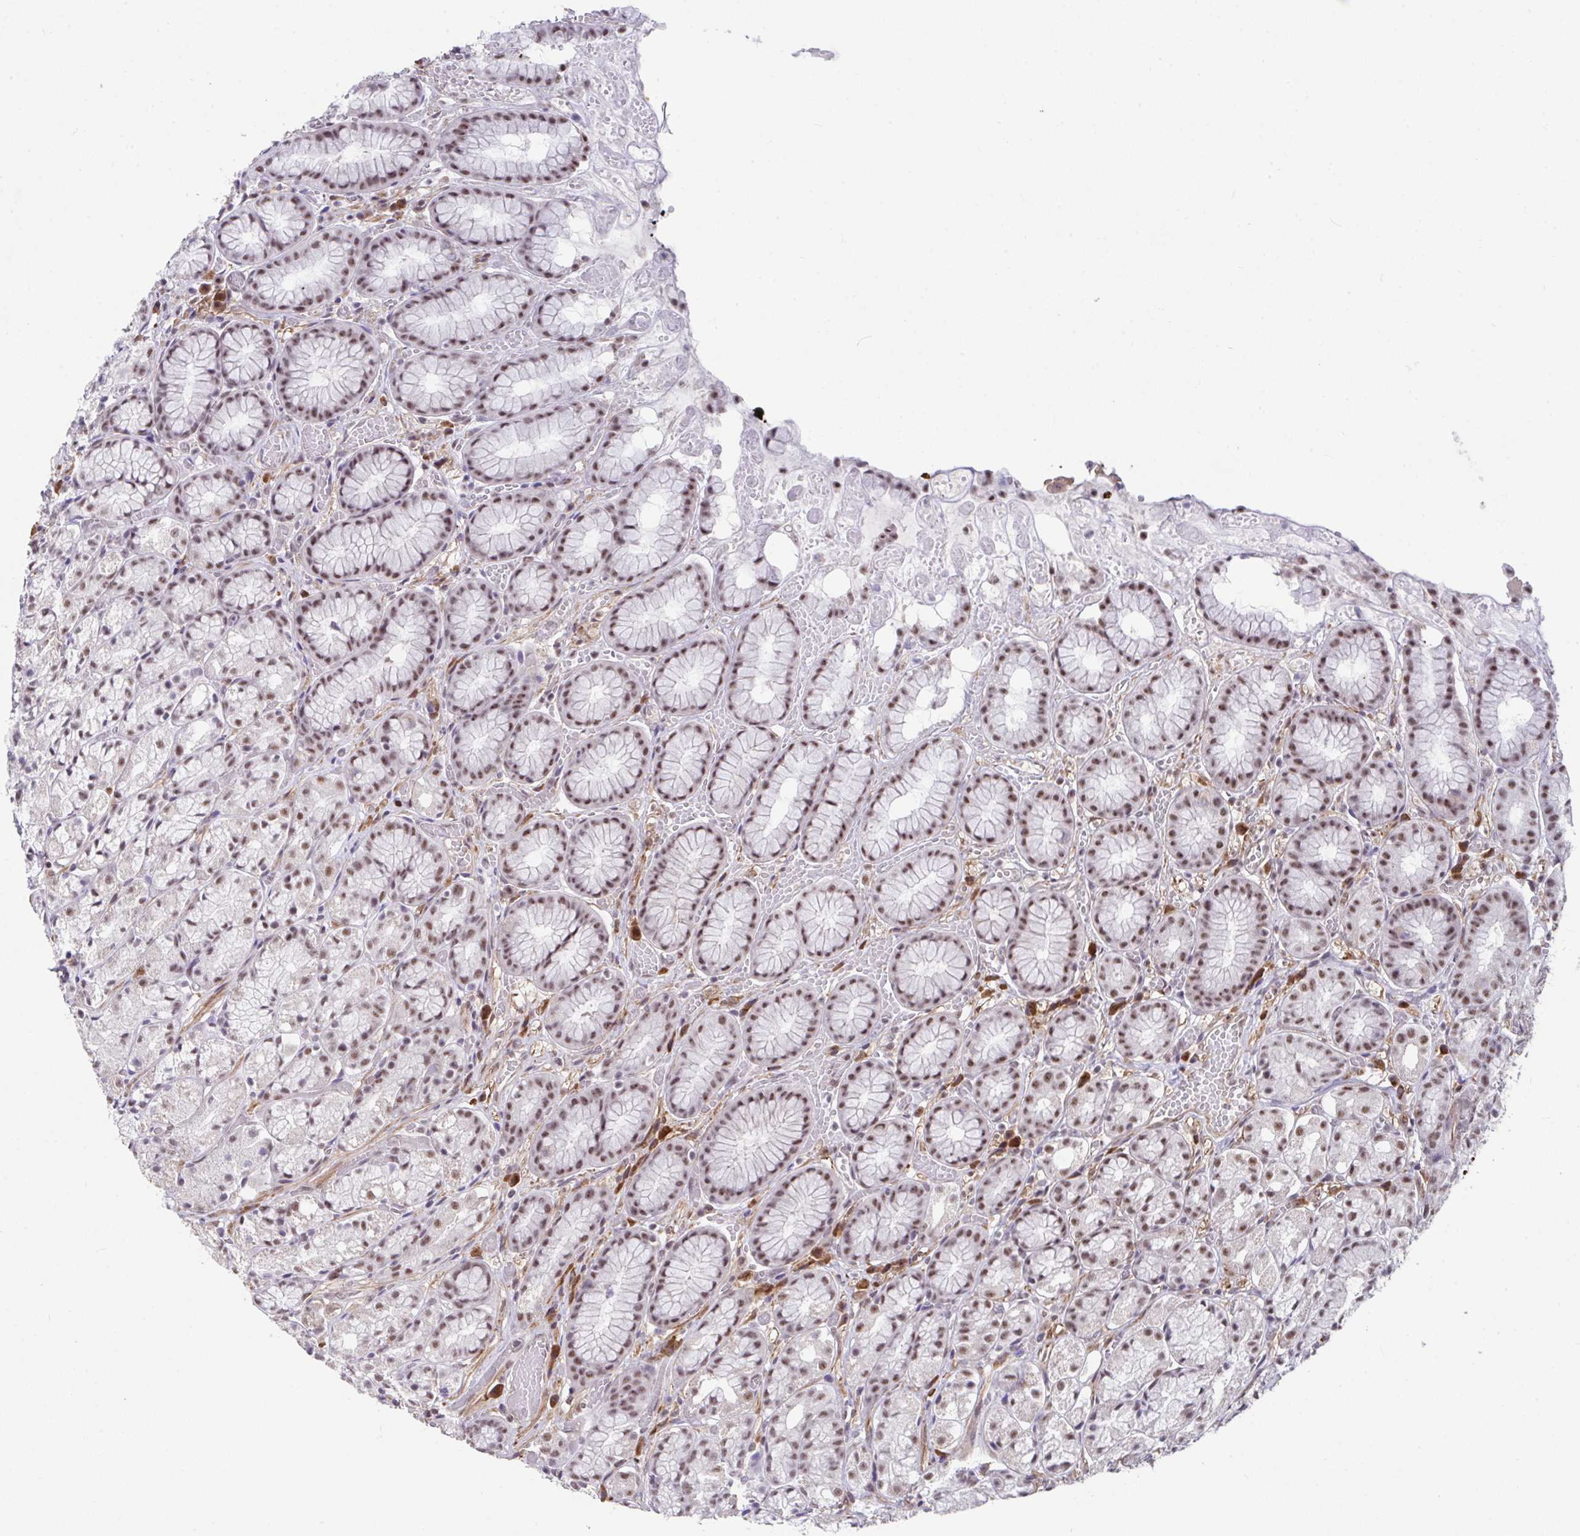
{"staining": {"intensity": "moderate", "quantity": ">75%", "location": "nuclear"}, "tissue": "stomach", "cell_type": "Glandular cells", "image_type": "normal", "snomed": [{"axis": "morphology", "description": "Normal tissue, NOS"}, {"axis": "topography", "description": "Smooth muscle"}, {"axis": "topography", "description": "Stomach"}], "caption": "About >75% of glandular cells in normal stomach show moderate nuclear protein positivity as visualized by brown immunohistochemical staining.", "gene": "RBBP6", "patient": {"sex": "male", "age": 70}}